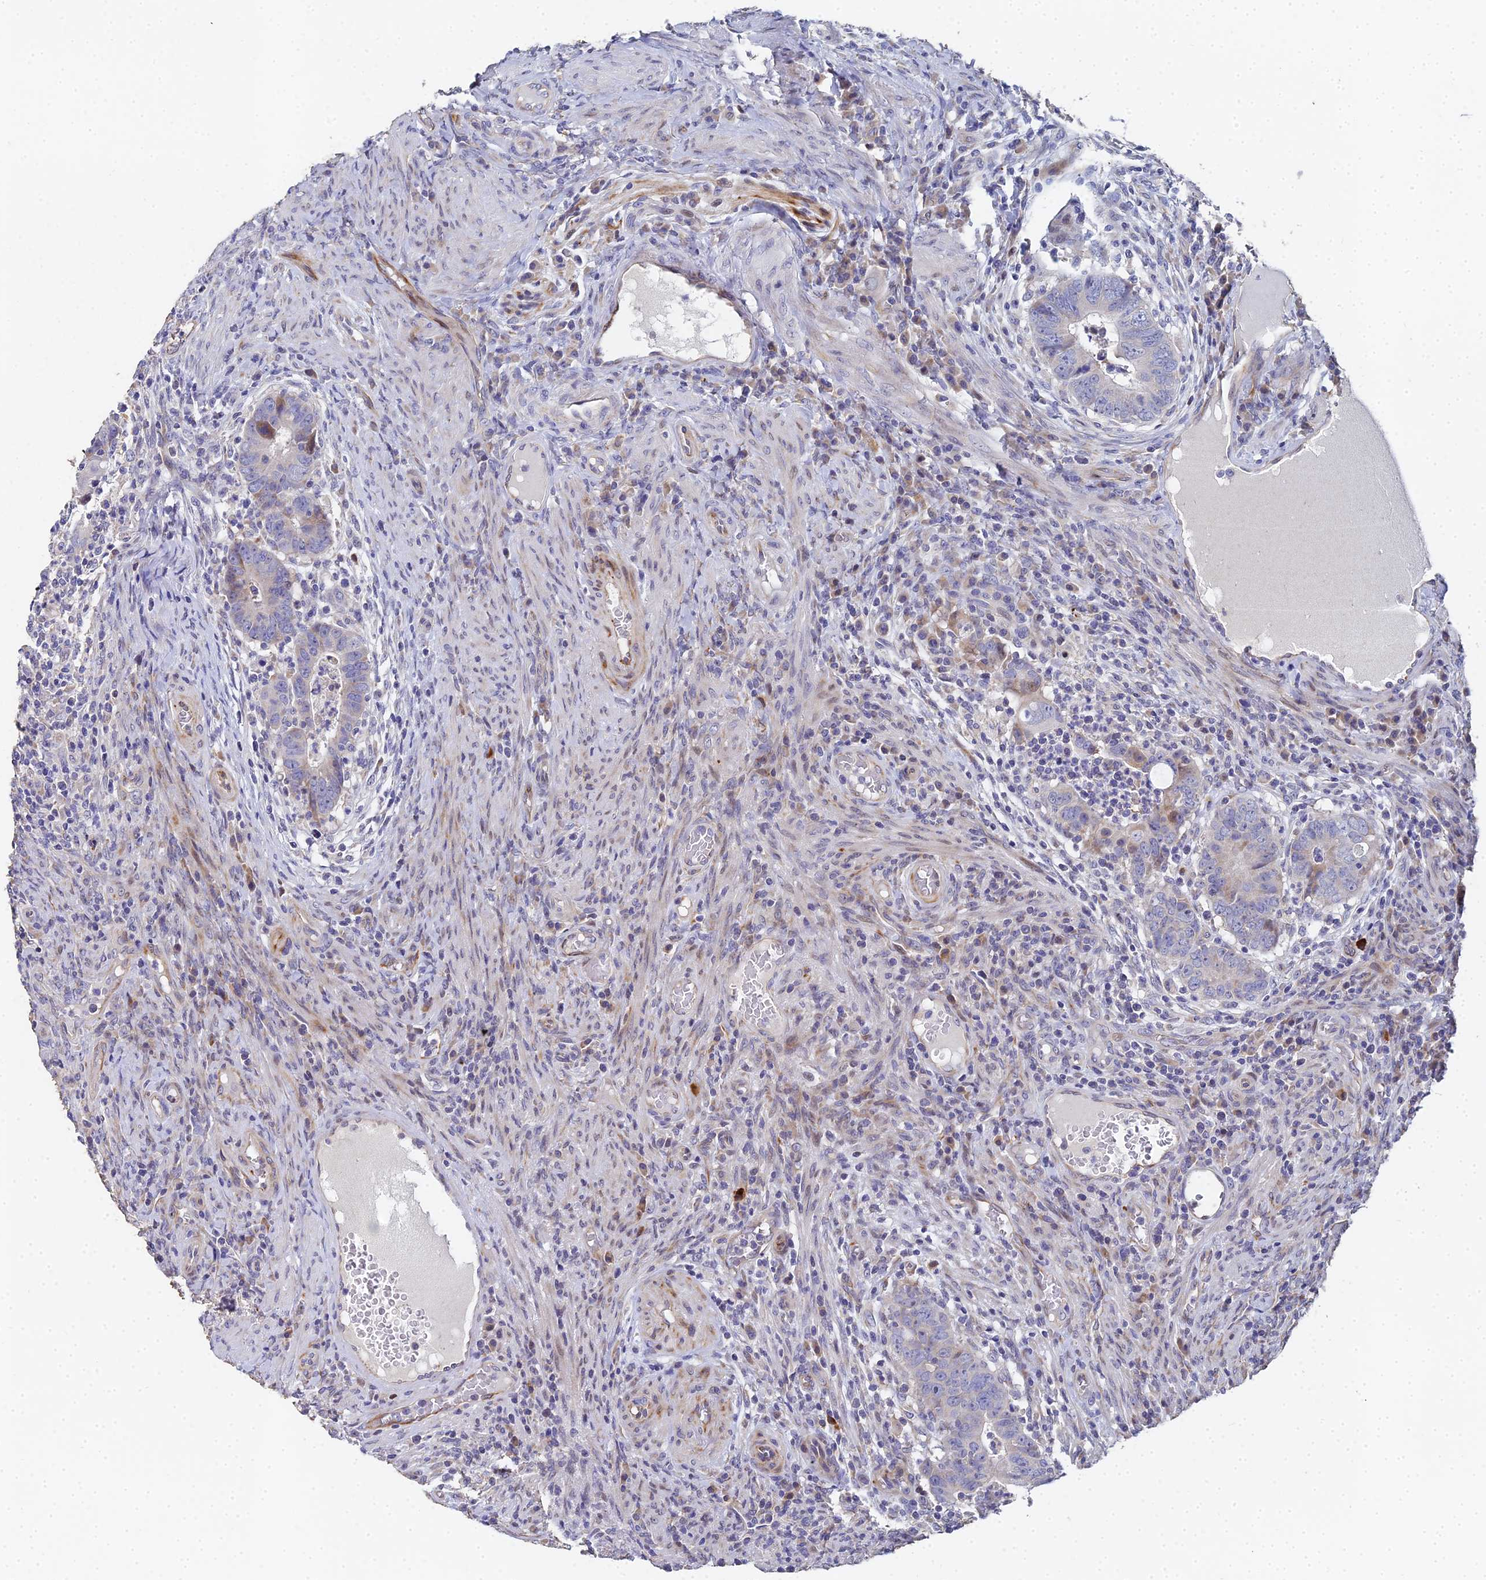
{"staining": {"intensity": "moderate", "quantity": "<25%", "location": "cytoplasmic/membranous"}, "tissue": "colorectal cancer", "cell_type": "Tumor cells", "image_type": "cancer", "snomed": [{"axis": "morphology", "description": "Normal tissue, NOS"}, {"axis": "morphology", "description": "Adenocarcinoma, NOS"}, {"axis": "topography", "description": "Rectum"}], "caption": "Protein expression analysis of human colorectal cancer (adenocarcinoma) reveals moderate cytoplasmic/membranous positivity in approximately <25% of tumor cells.", "gene": "ENSG00000268674", "patient": {"sex": "female", "age": 65}}